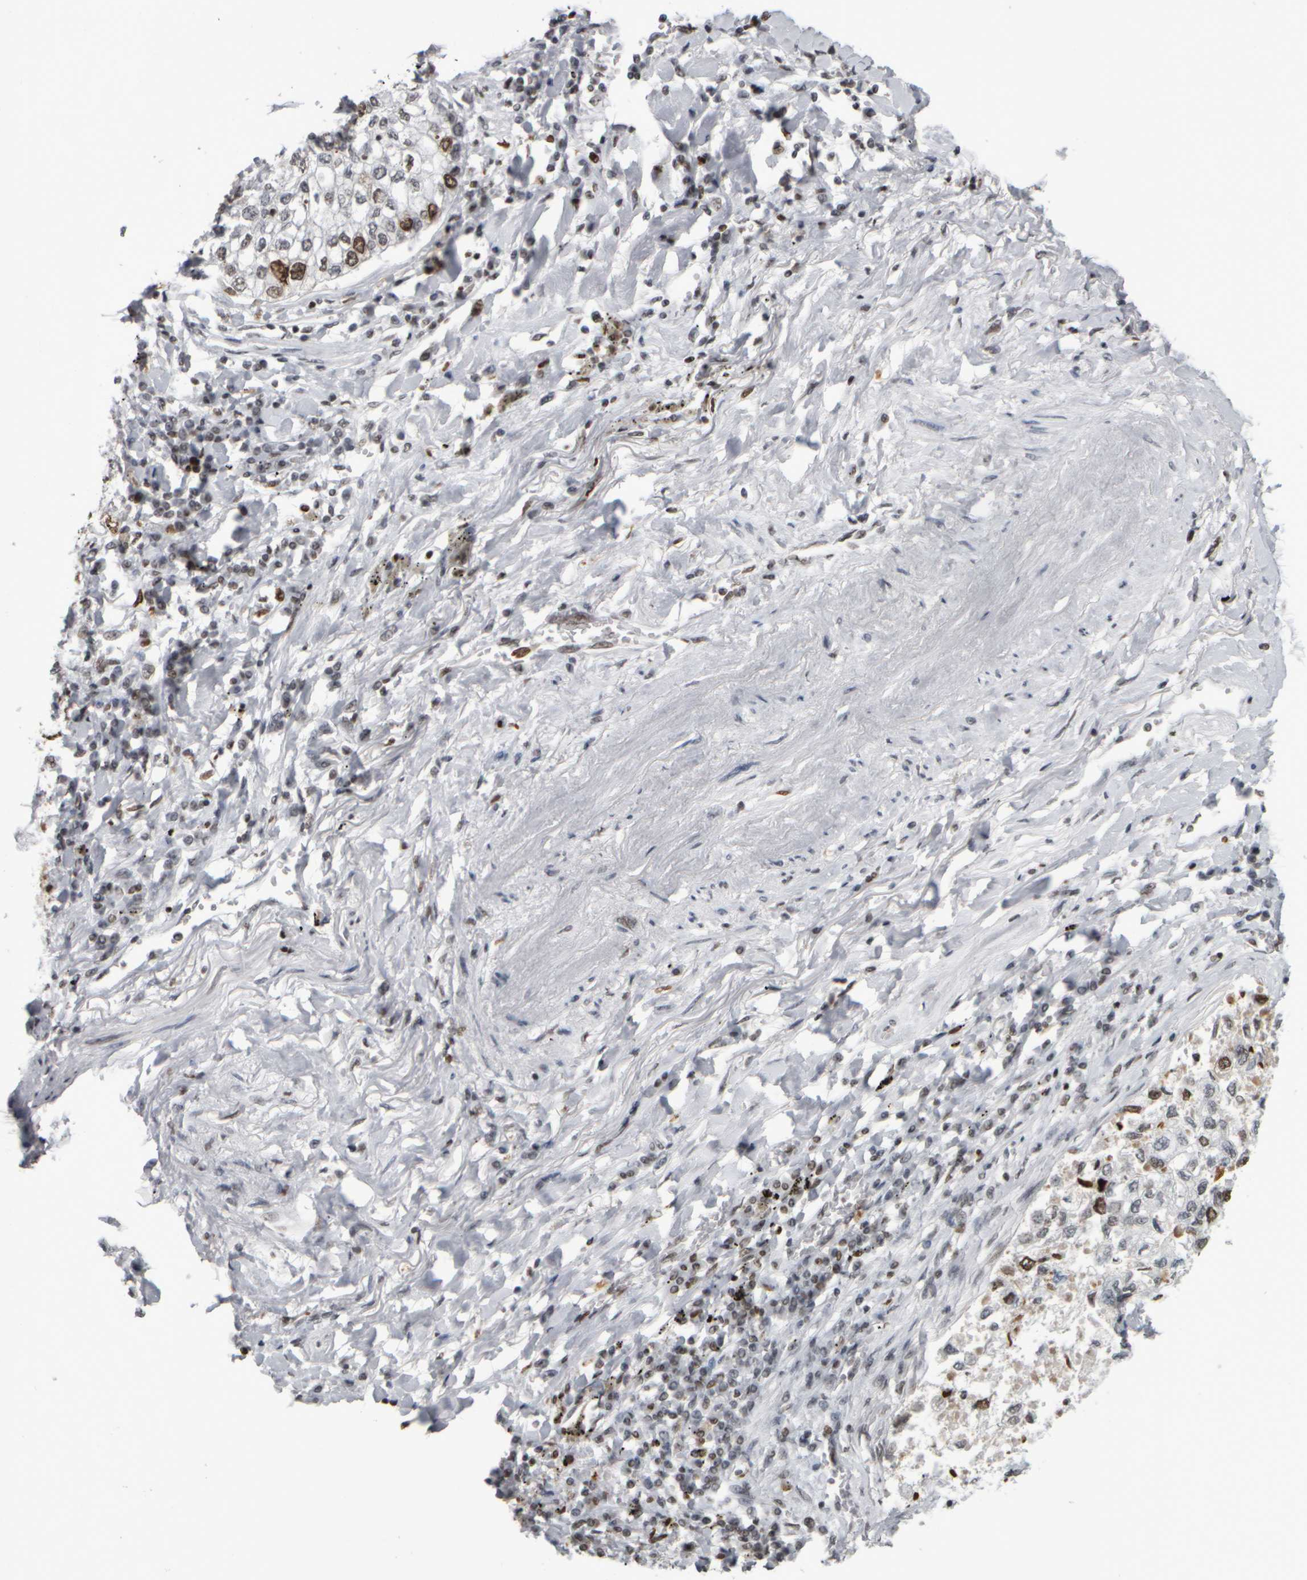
{"staining": {"intensity": "moderate", "quantity": ">75%", "location": "nuclear"}, "tissue": "lung cancer", "cell_type": "Tumor cells", "image_type": "cancer", "snomed": [{"axis": "morphology", "description": "Inflammation, NOS"}, {"axis": "morphology", "description": "Adenocarcinoma, NOS"}, {"axis": "topography", "description": "Lung"}], "caption": "Brown immunohistochemical staining in adenocarcinoma (lung) displays moderate nuclear positivity in approximately >75% of tumor cells. (DAB (3,3'-diaminobenzidine) IHC with brightfield microscopy, high magnification).", "gene": "TOP2B", "patient": {"sex": "male", "age": 63}}